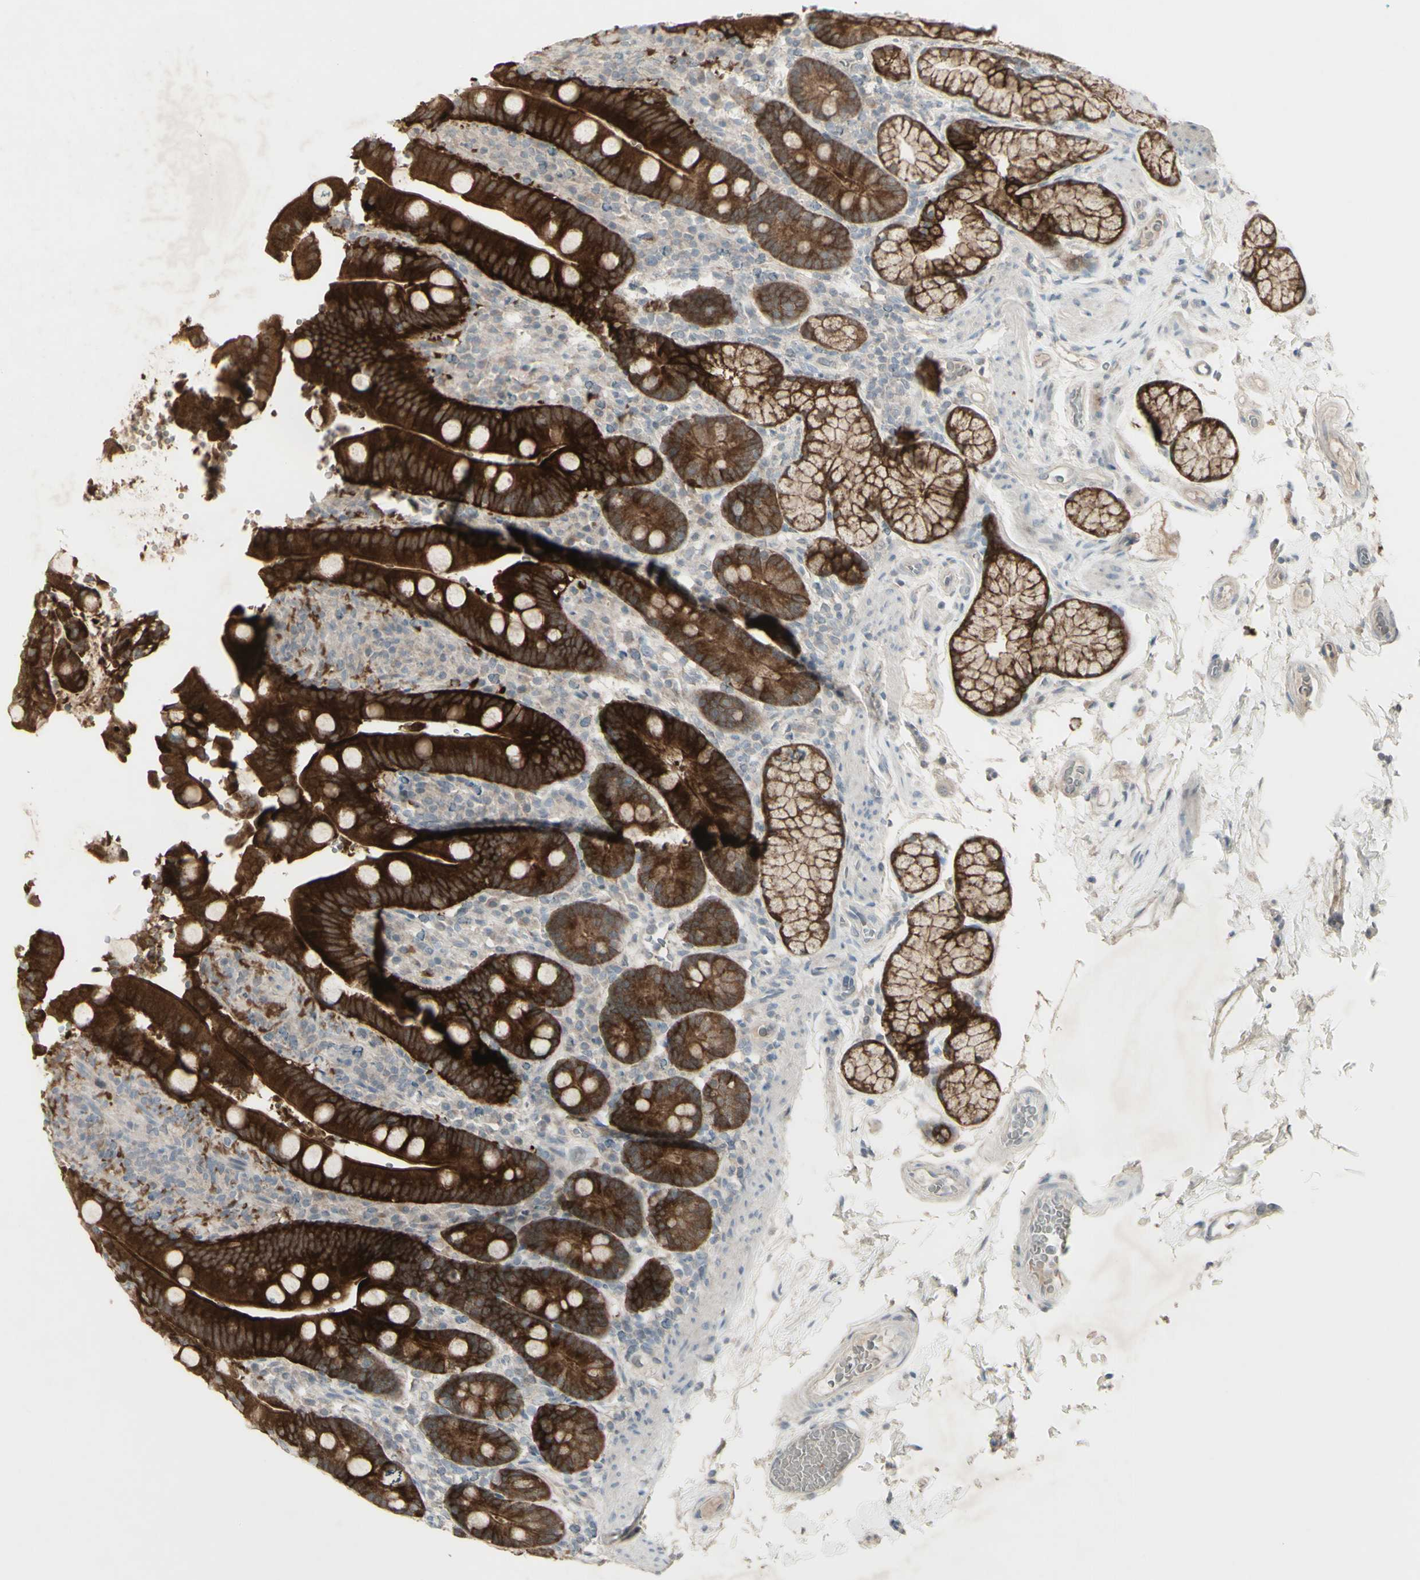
{"staining": {"intensity": "strong", "quantity": ">75%", "location": "cytoplasmic/membranous"}, "tissue": "duodenum", "cell_type": "Glandular cells", "image_type": "normal", "snomed": [{"axis": "morphology", "description": "Normal tissue, NOS"}, {"axis": "topography", "description": "Small intestine, NOS"}], "caption": "Protein expression analysis of normal human duodenum reveals strong cytoplasmic/membranous positivity in approximately >75% of glandular cells.", "gene": "C1orf116", "patient": {"sex": "female", "age": 71}}